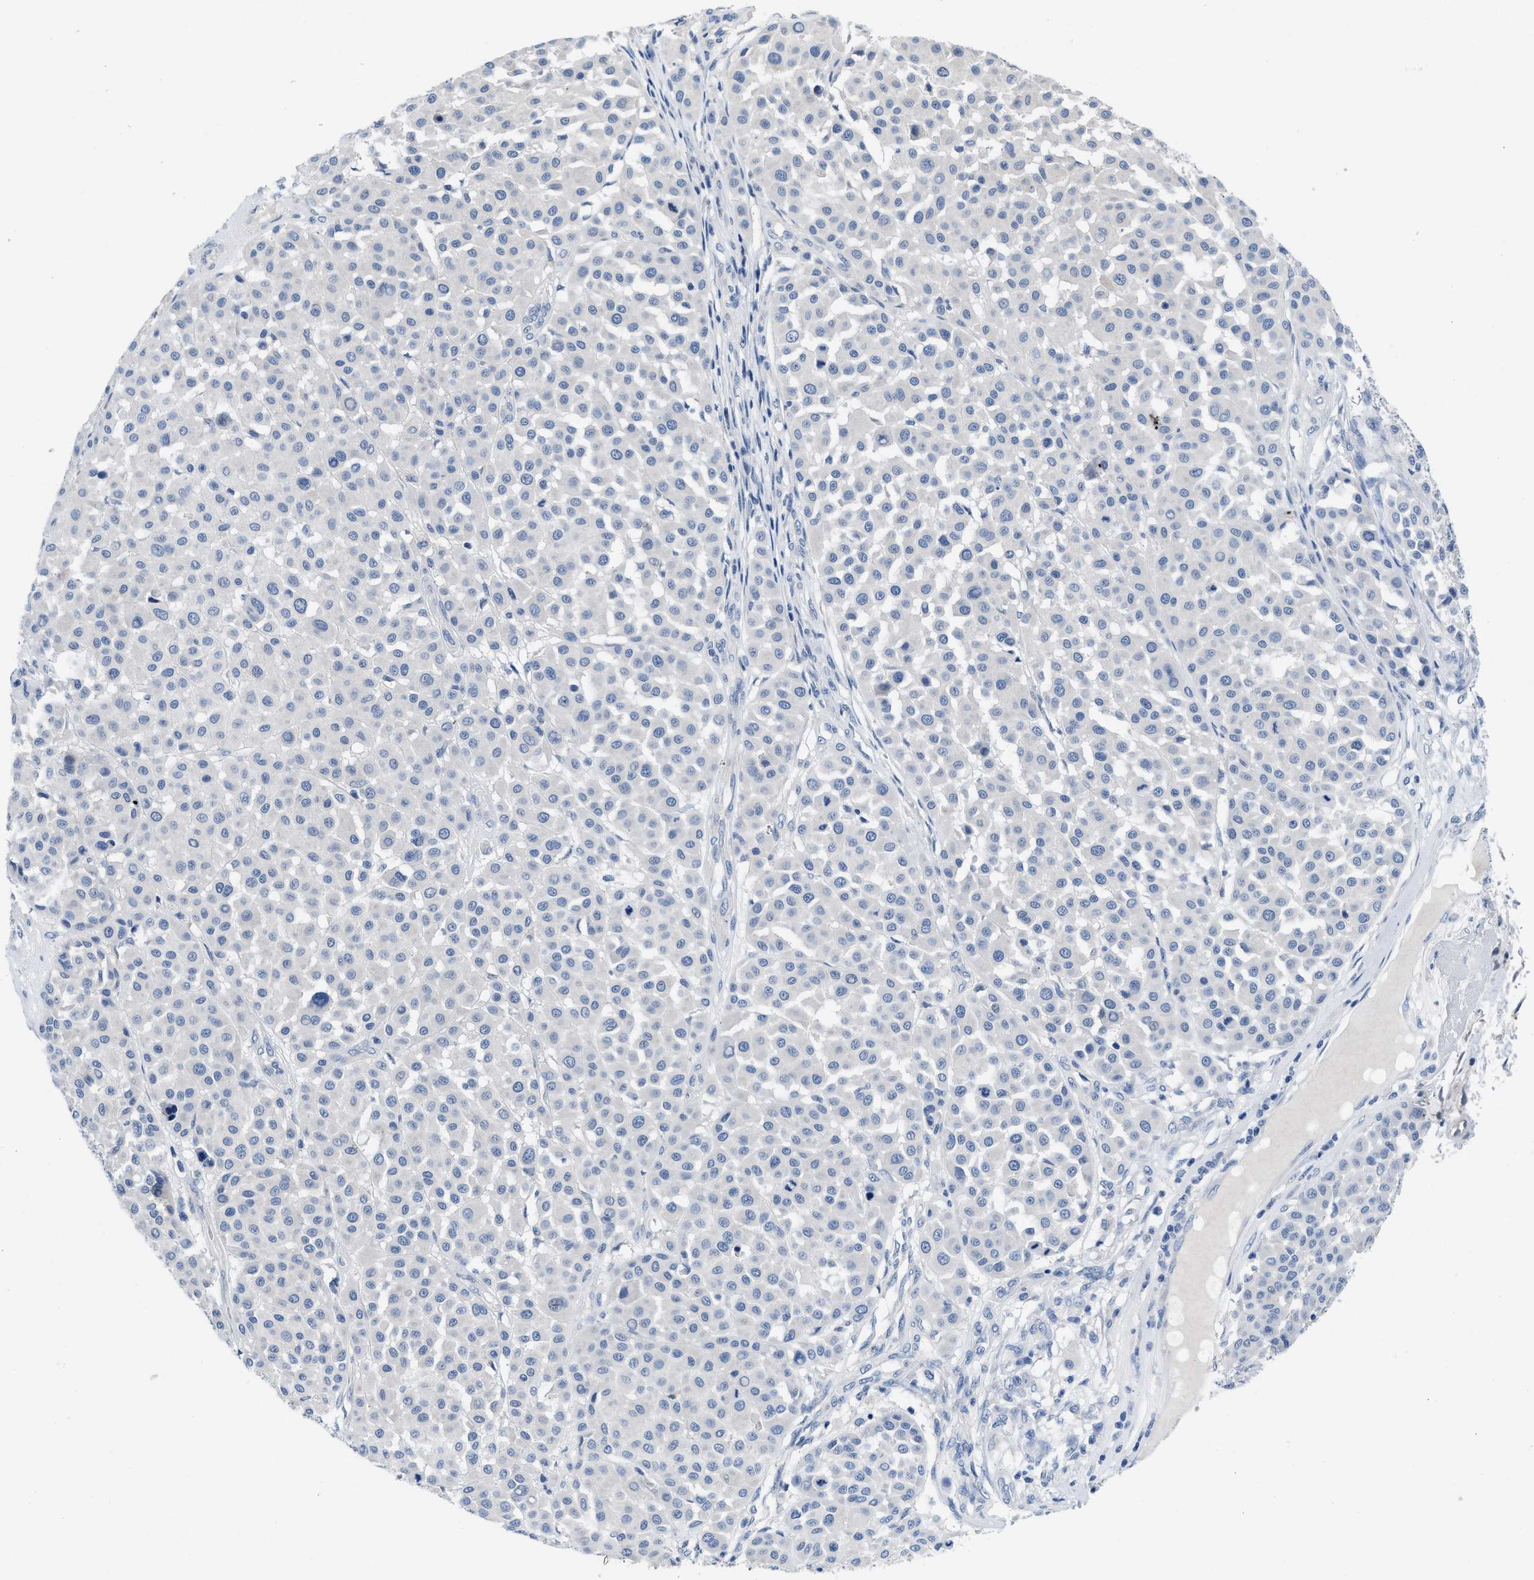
{"staining": {"intensity": "negative", "quantity": "none", "location": "none"}, "tissue": "melanoma", "cell_type": "Tumor cells", "image_type": "cancer", "snomed": [{"axis": "morphology", "description": "Malignant melanoma, Metastatic site"}, {"axis": "topography", "description": "Soft tissue"}], "caption": "Immunohistochemistry (IHC) photomicrograph of human melanoma stained for a protein (brown), which demonstrates no staining in tumor cells.", "gene": "PYY", "patient": {"sex": "male", "age": 41}}